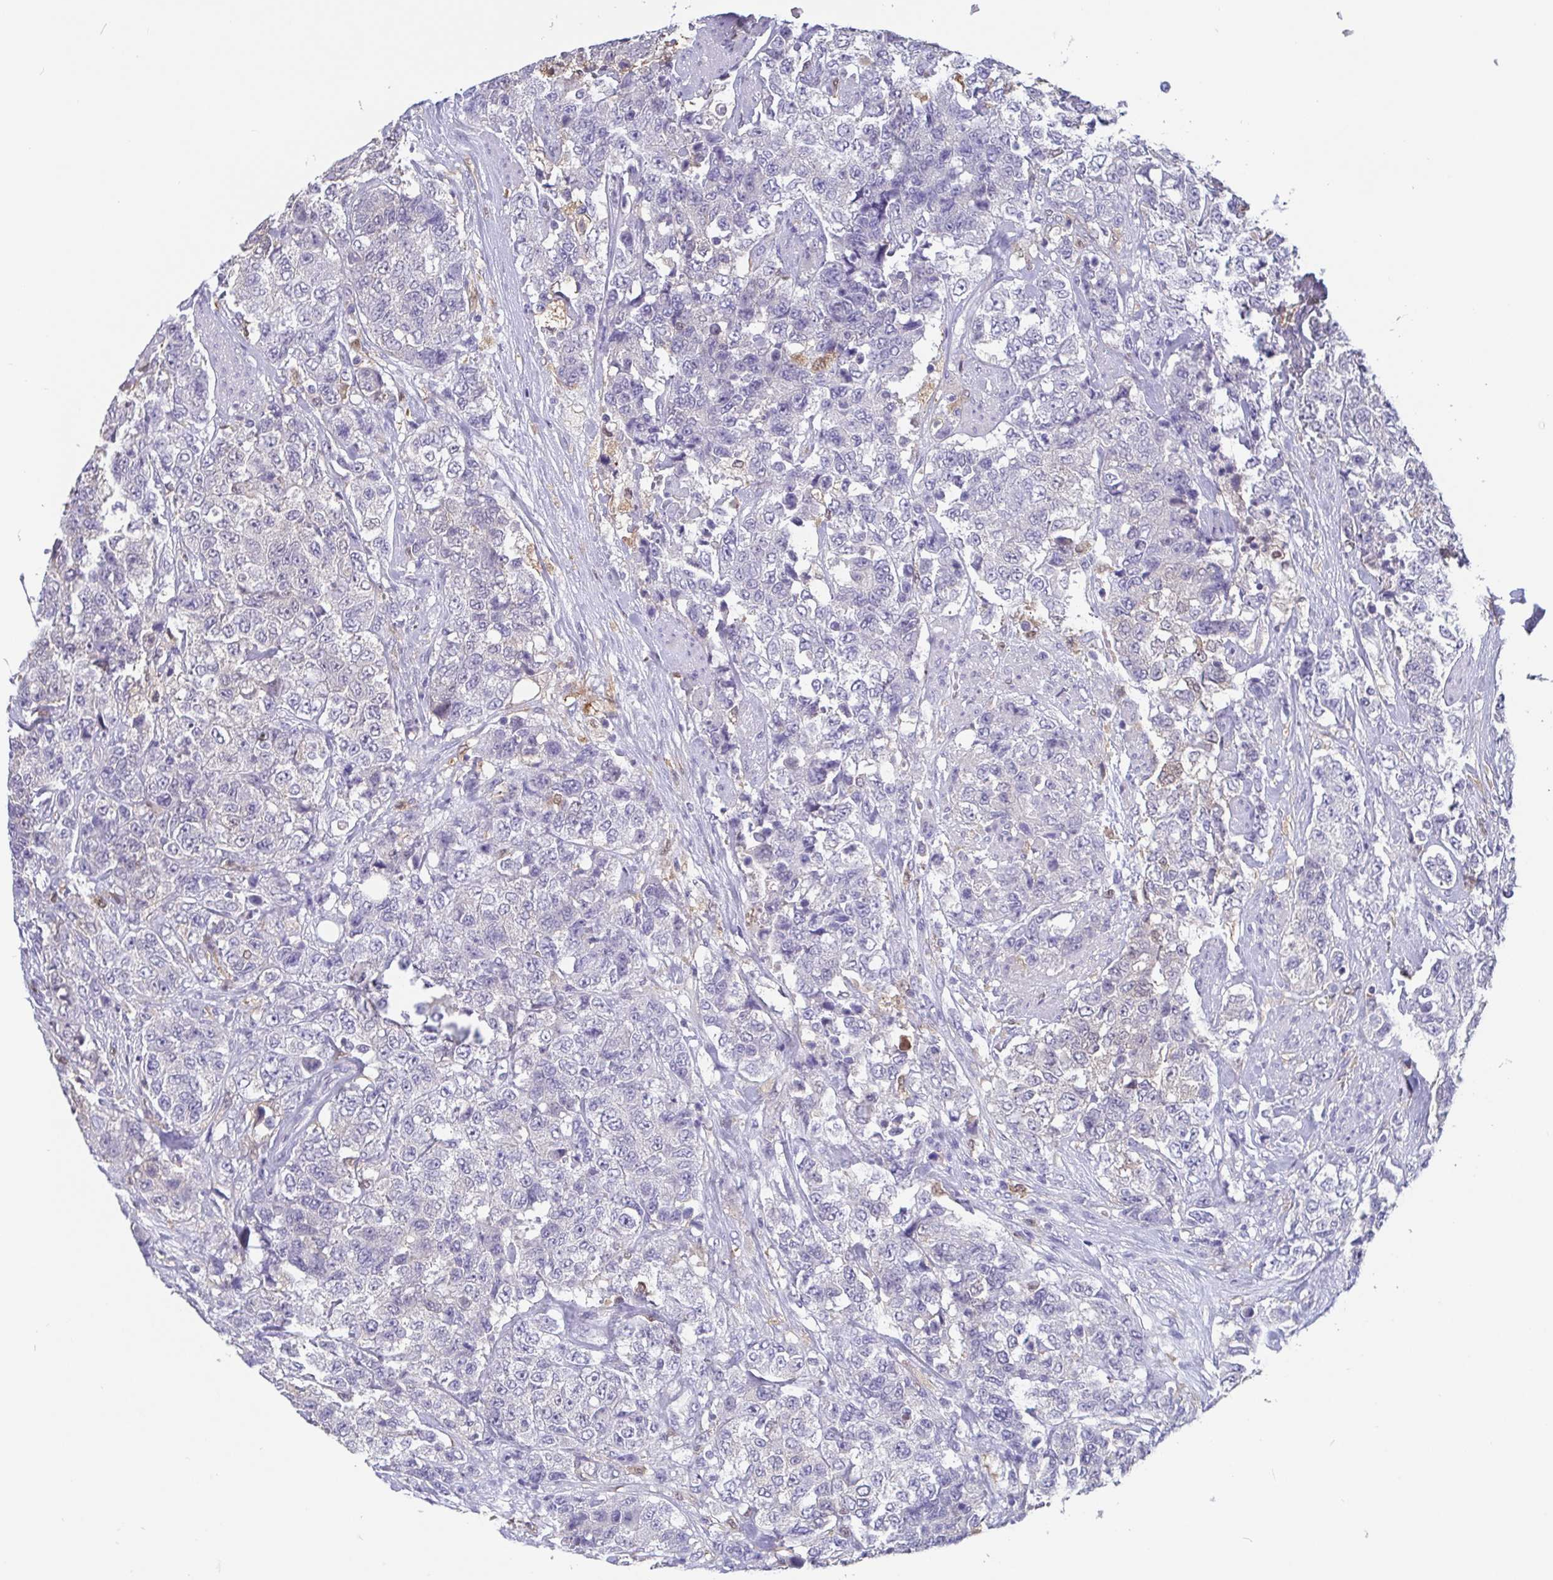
{"staining": {"intensity": "negative", "quantity": "none", "location": "none"}, "tissue": "urothelial cancer", "cell_type": "Tumor cells", "image_type": "cancer", "snomed": [{"axis": "morphology", "description": "Urothelial carcinoma, High grade"}, {"axis": "topography", "description": "Urinary bladder"}], "caption": "Tumor cells show no significant expression in urothelial cancer.", "gene": "IDH1", "patient": {"sex": "female", "age": 78}}